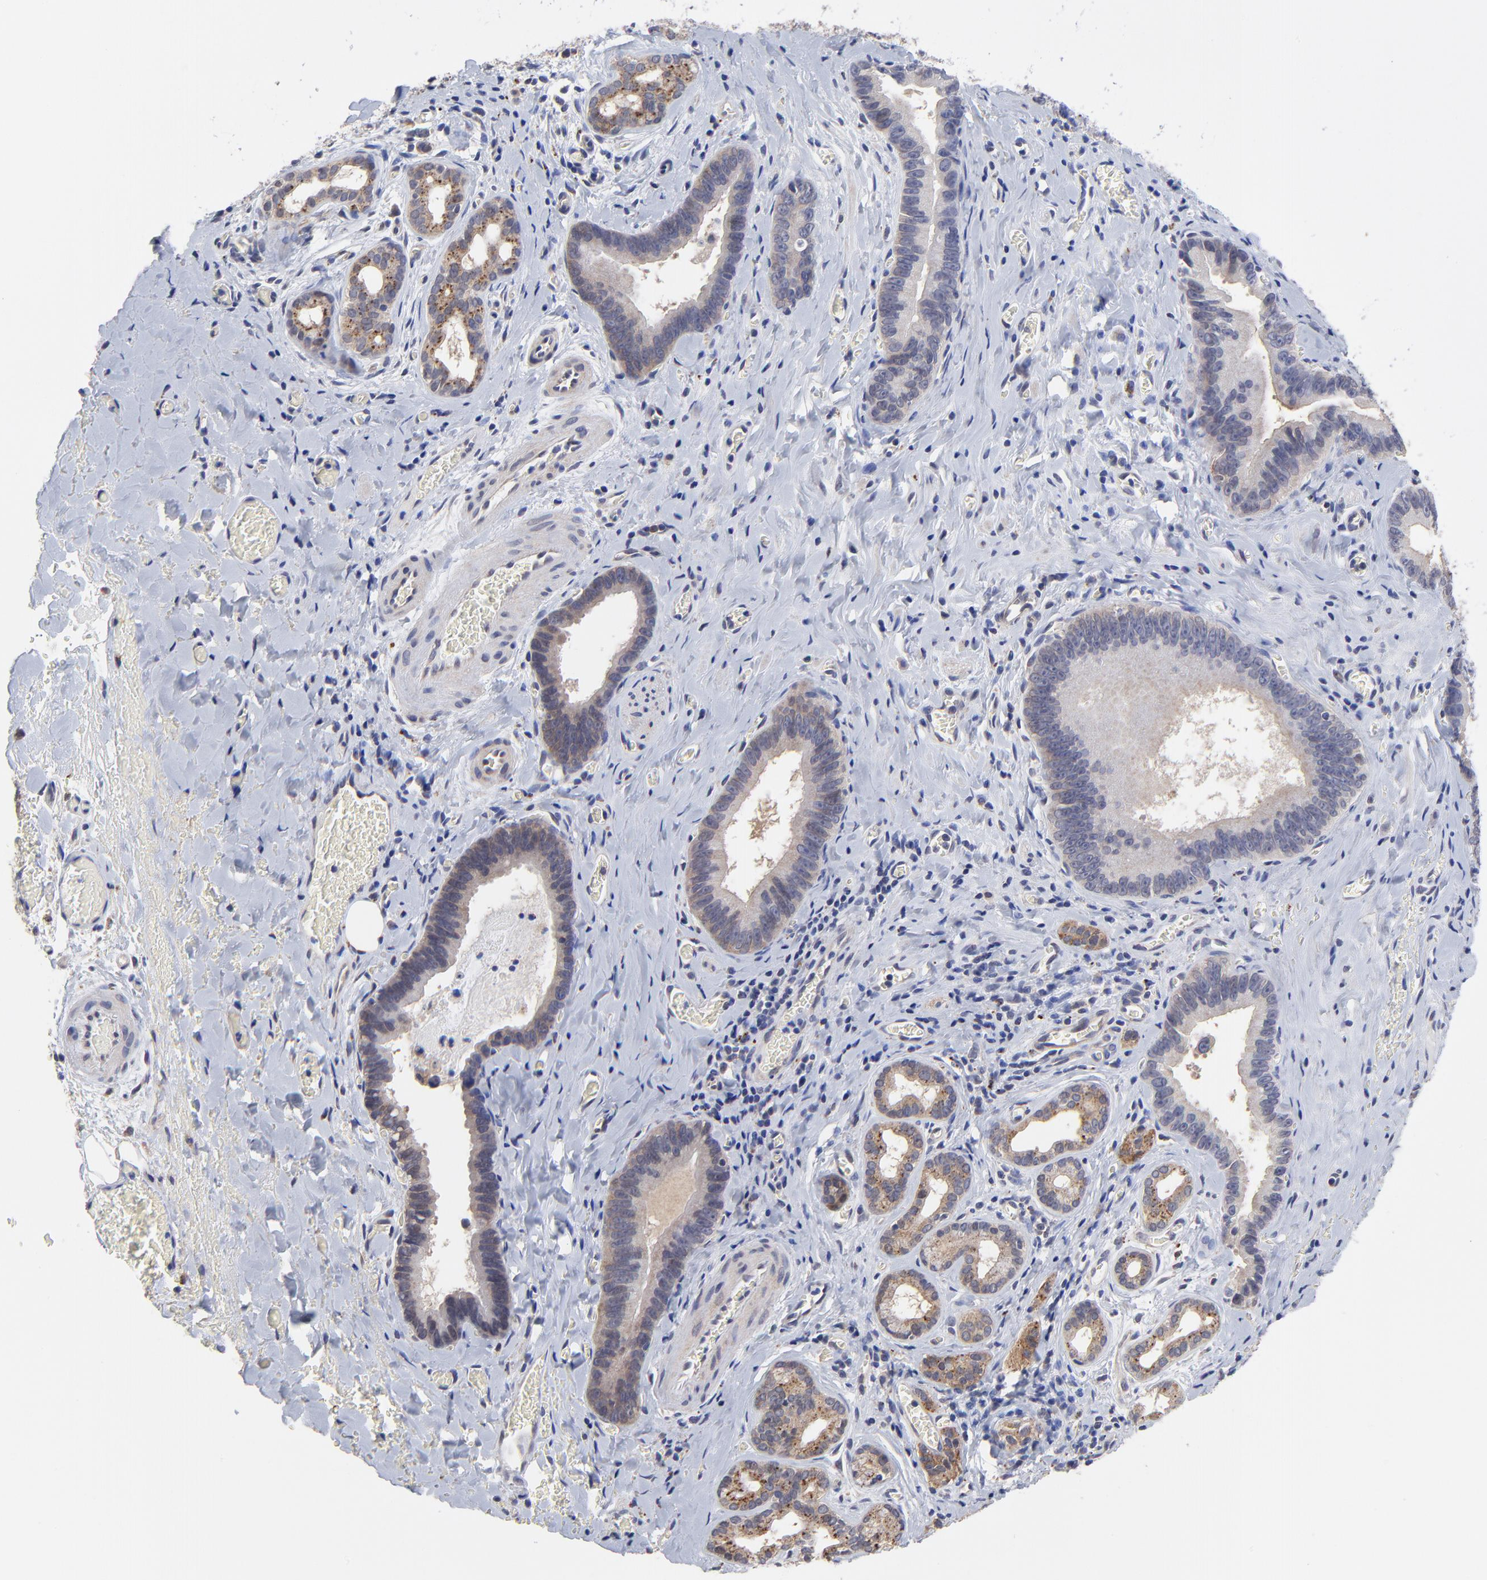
{"staining": {"intensity": "weak", "quantity": "<25%", "location": "cytoplasmic/membranous"}, "tissue": "liver cancer", "cell_type": "Tumor cells", "image_type": "cancer", "snomed": [{"axis": "morphology", "description": "Cholangiocarcinoma"}, {"axis": "topography", "description": "Liver"}], "caption": "This is an immunohistochemistry (IHC) histopathology image of human liver cholangiocarcinoma. There is no expression in tumor cells.", "gene": "PDE4B", "patient": {"sex": "female", "age": 55}}